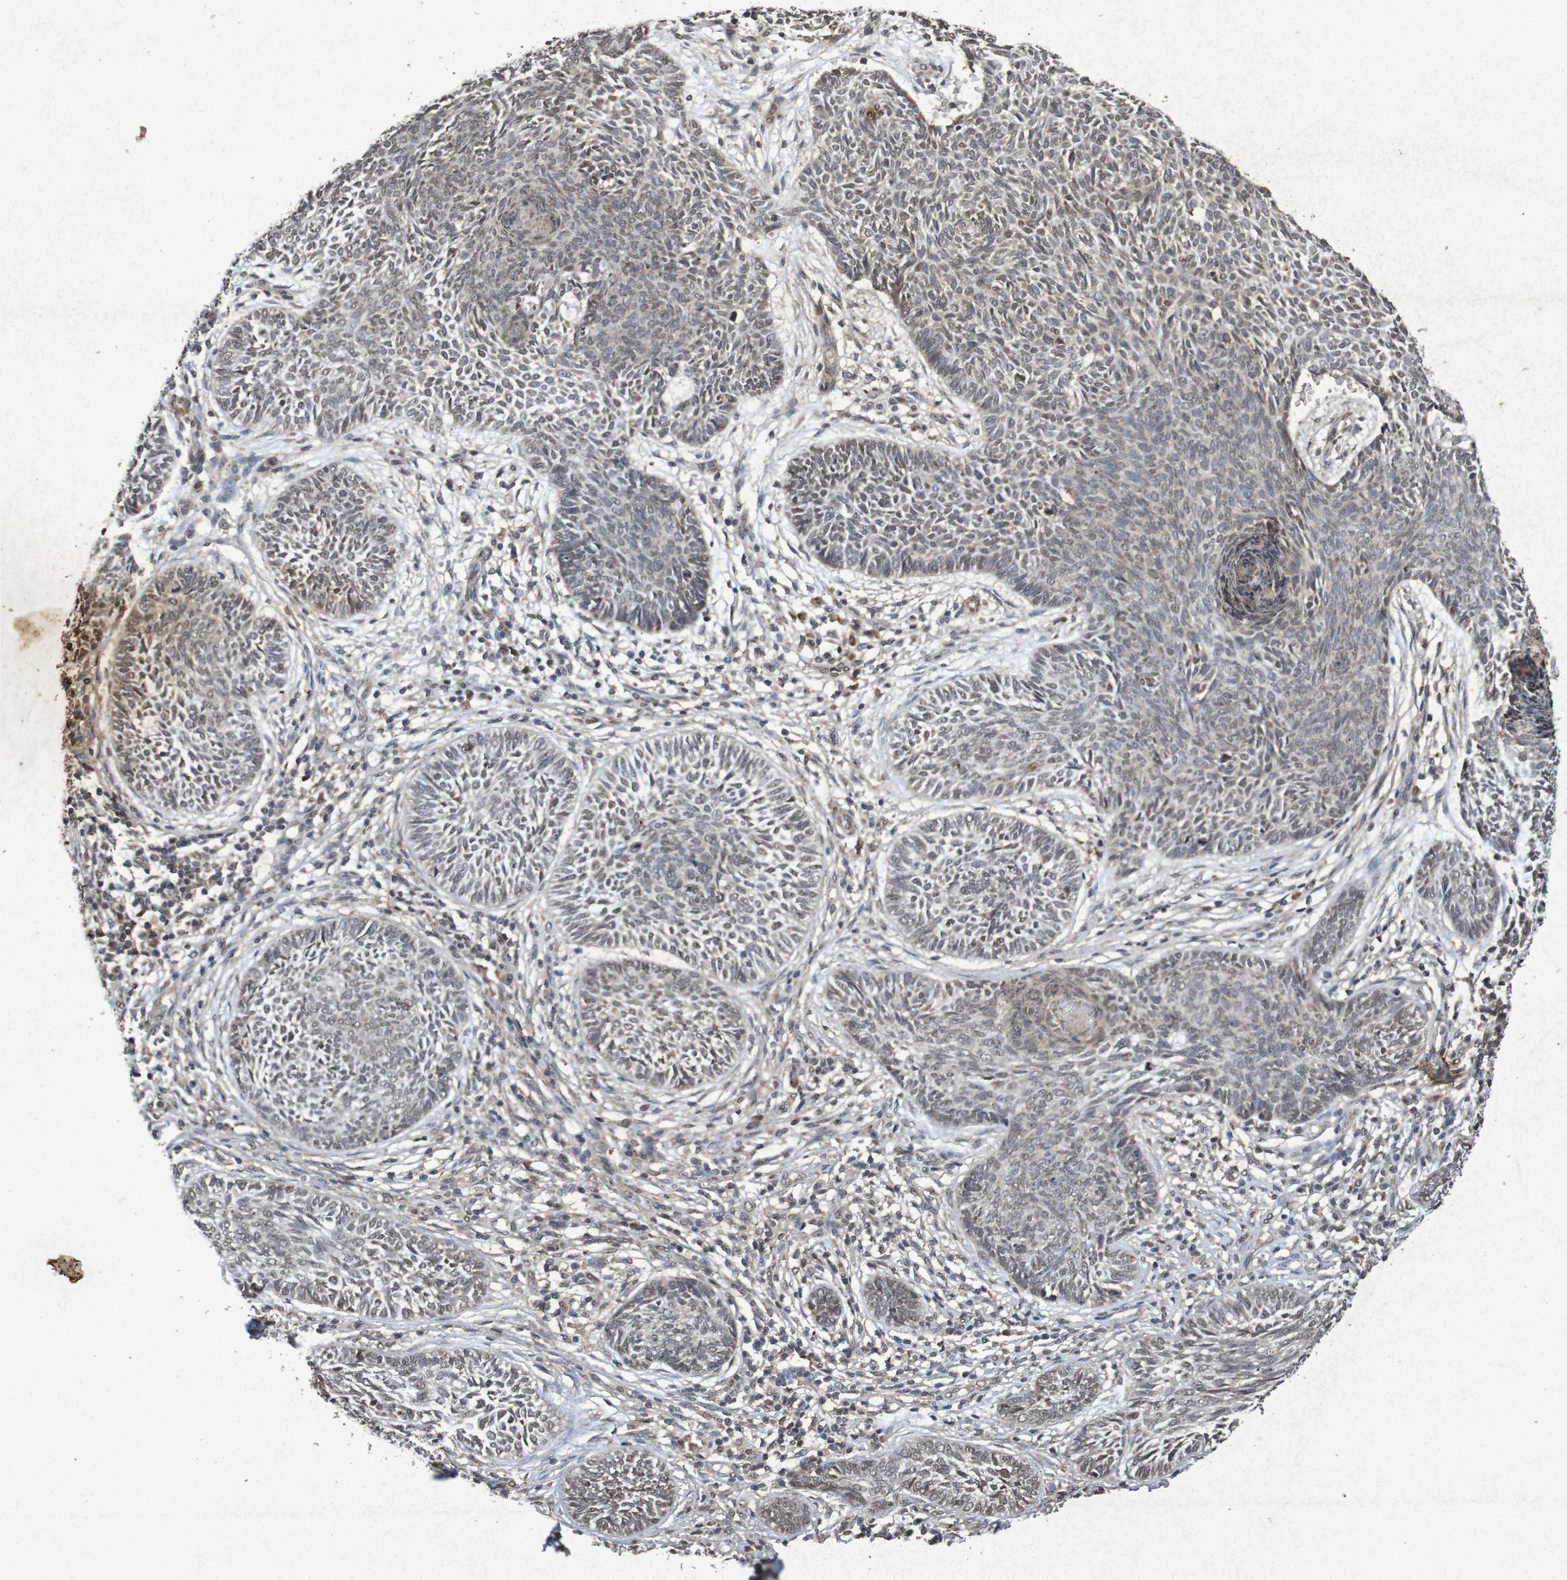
{"staining": {"intensity": "moderate", "quantity": "<25%", "location": "nuclear"}, "tissue": "skin cancer", "cell_type": "Tumor cells", "image_type": "cancer", "snomed": [{"axis": "morphology", "description": "Papilloma, NOS"}, {"axis": "morphology", "description": "Basal cell carcinoma"}, {"axis": "topography", "description": "Skin"}], "caption": "Protein expression analysis of human skin cancer (basal cell carcinoma) reveals moderate nuclear expression in about <25% of tumor cells.", "gene": "GUCY1A2", "patient": {"sex": "male", "age": 87}}